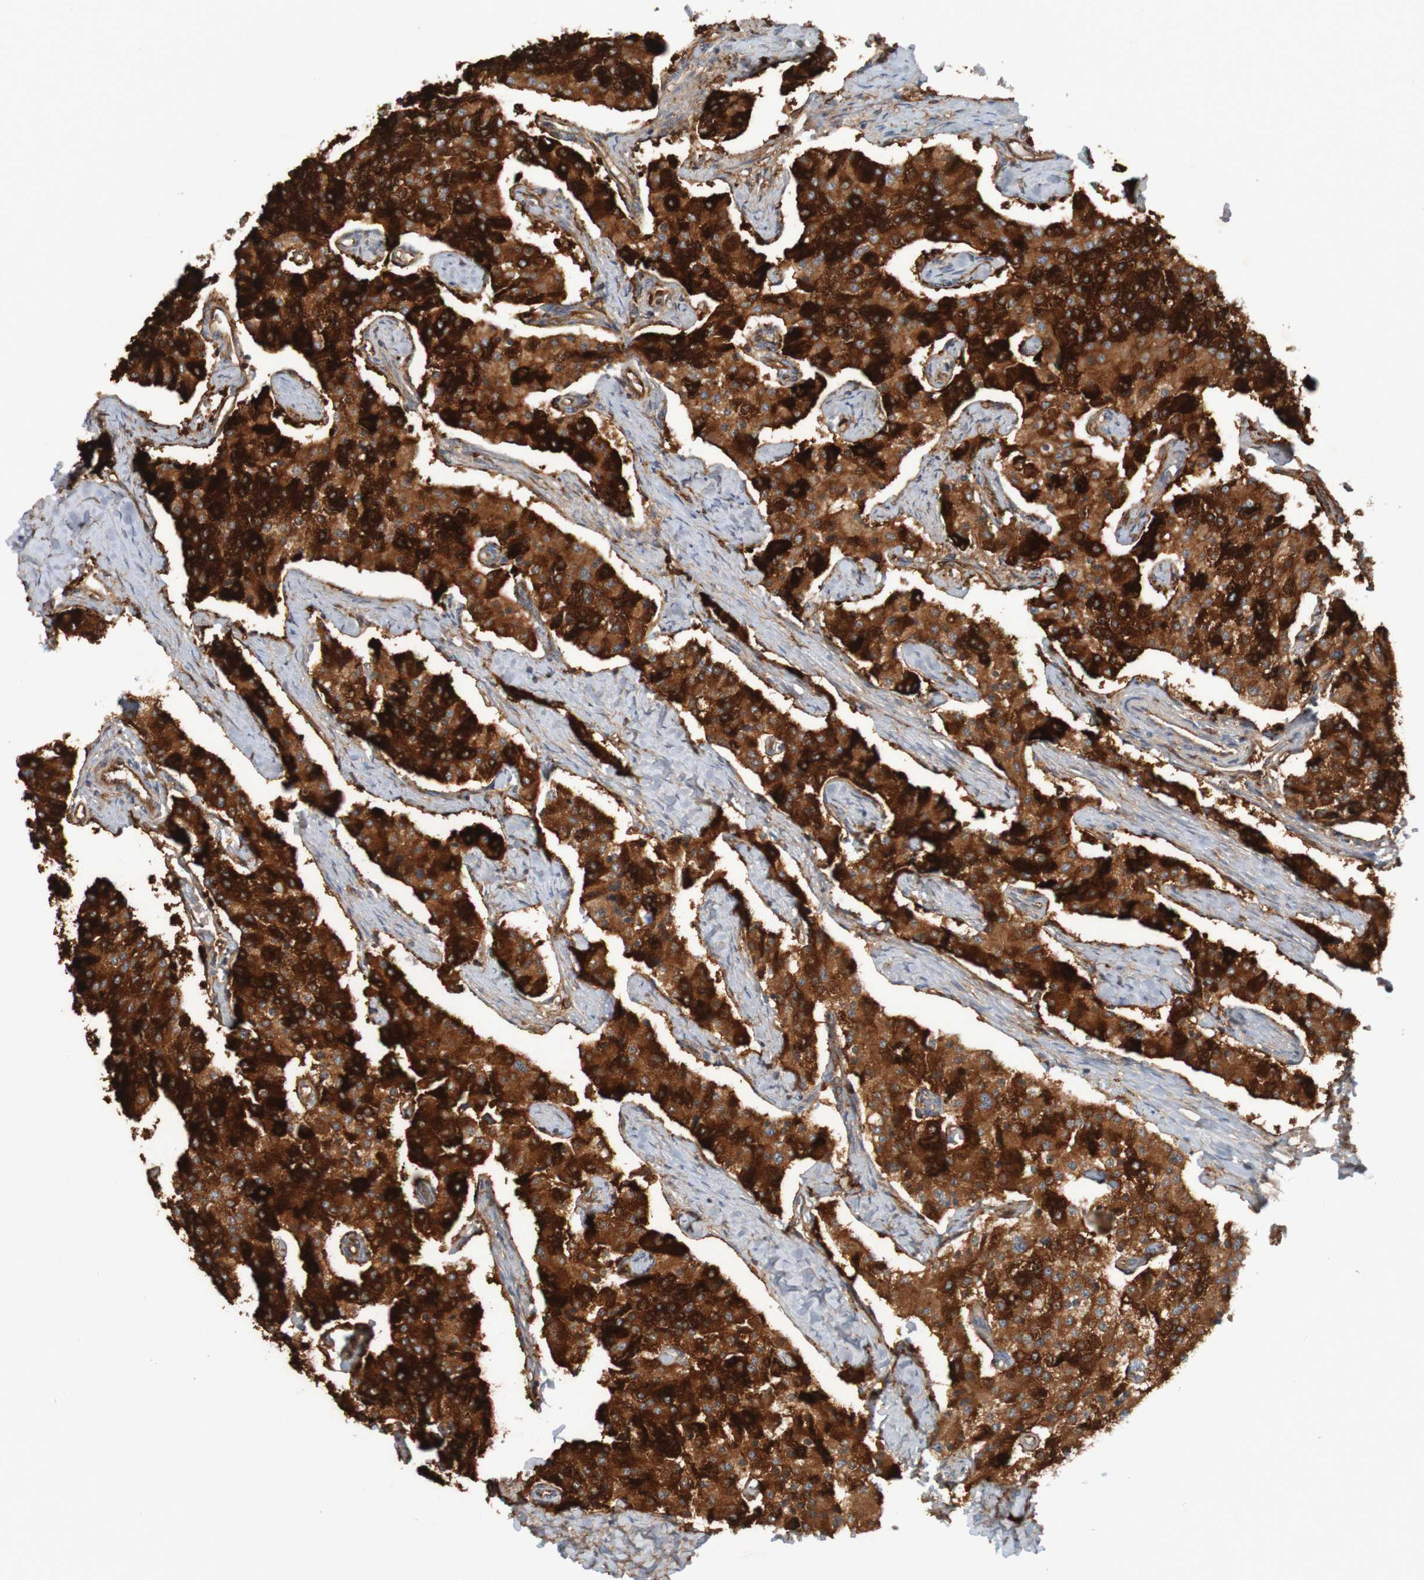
{"staining": {"intensity": "strong", "quantity": ">75%", "location": "cytoplasmic/membranous"}, "tissue": "carcinoid", "cell_type": "Tumor cells", "image_type": "cancer", "snomed": [{"axis": "morphology", "description": "Carcinoid, malignant, NOS"}, {"axis": "topography", "description": "Colon"}], "caption": "Protein analysis of malignant carcinoid tissue reveals strong cytoplasmic/membranous positivity in about >75% of tumor cells.", "gene": "DNAJC4", "patient": {"sex": "female", "age": 52}}